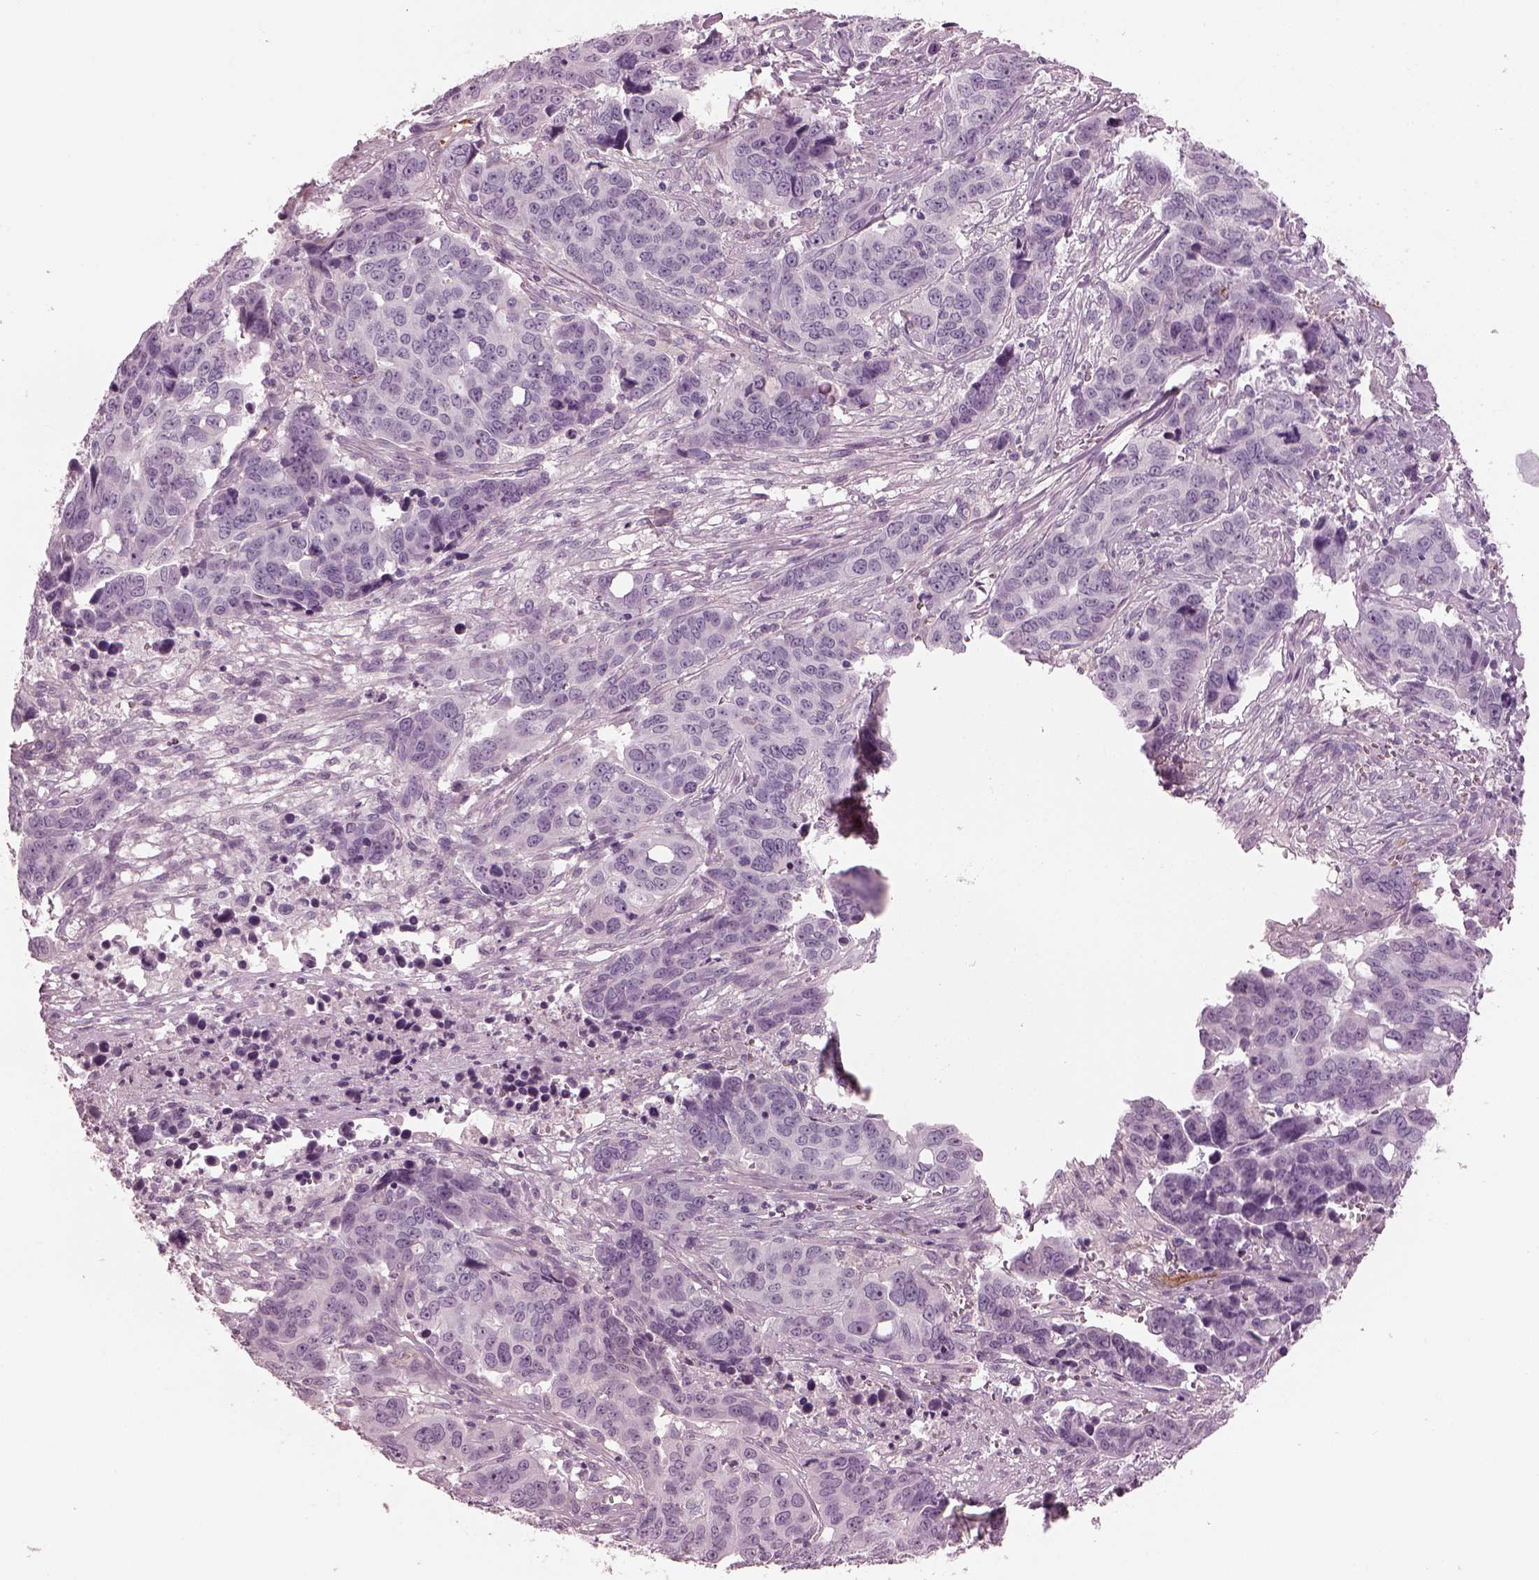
{"staining": {"intensity": "negative", "quantity": "none", "location": "none"}, "tissue": "ovarian cancer", "cell_type": "Tumor cells", "image_type": "cancer", "snomed": [{"axis": "morphology", "description": "Carcinoma, endometroid"}, {"axis": "topography", "description": "Ovary"}], "caption": "Micrograph shows no protein staining in tumor cells of ovarian endometroid carcinoma tissue.", "gene": "EIF4E1B", "patient": {"sex": "female", "age": 78}}